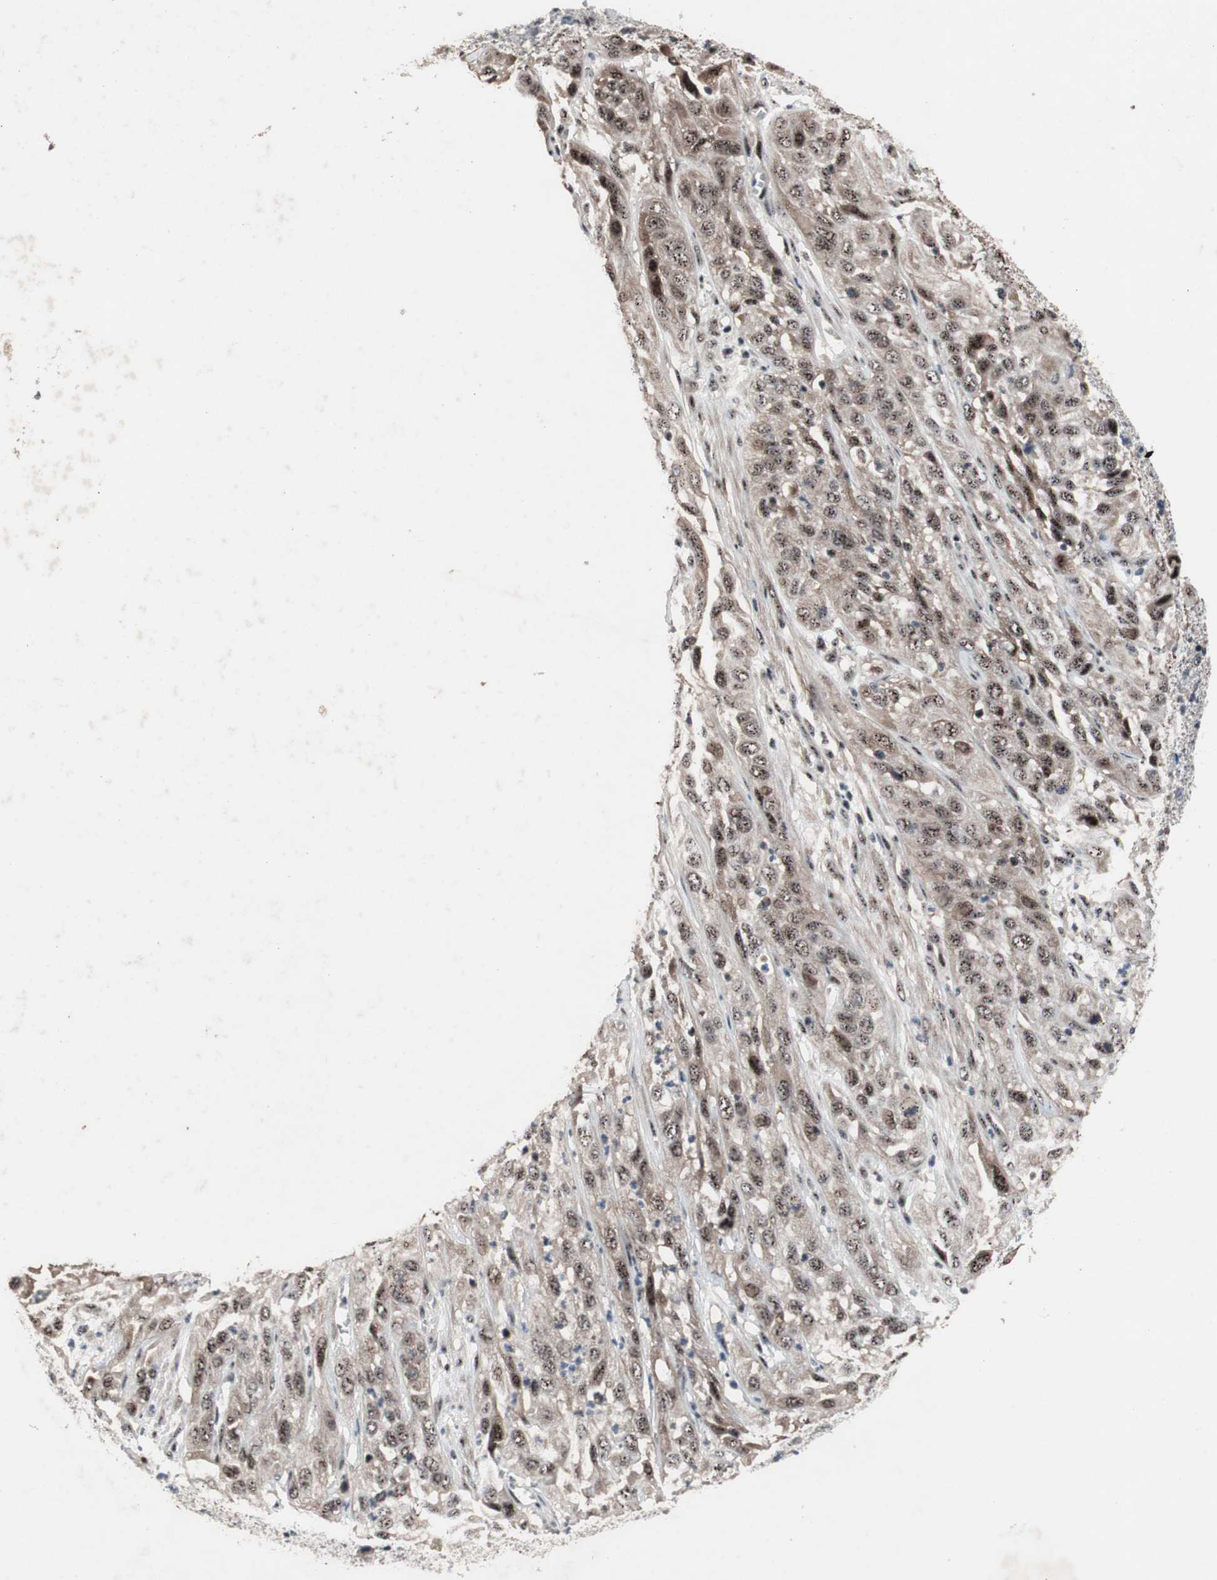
{"staining": {"intensity": "moderate", "quantity": ">75%", "location": "cytoplasmic/membranous,nuclear"}, "tissue": "cervical cancer", "cell_type": "Tumor cells", "image_type": "cancer", "snomed": [{"axis": "morphology", "description": "Squamous cell carcinoma, NOS"}, {"axis": "topography", "description": "Cervix"}], "caption": "Tumor cells exhibit medium levels of moderate cytoplasmic/membranous and nuclear positivity in about >75% of cells in cervical cancer (squamous cell carcinoma).", "gene": "SOX7", "patient": {"sex": "female", "age": 32}}